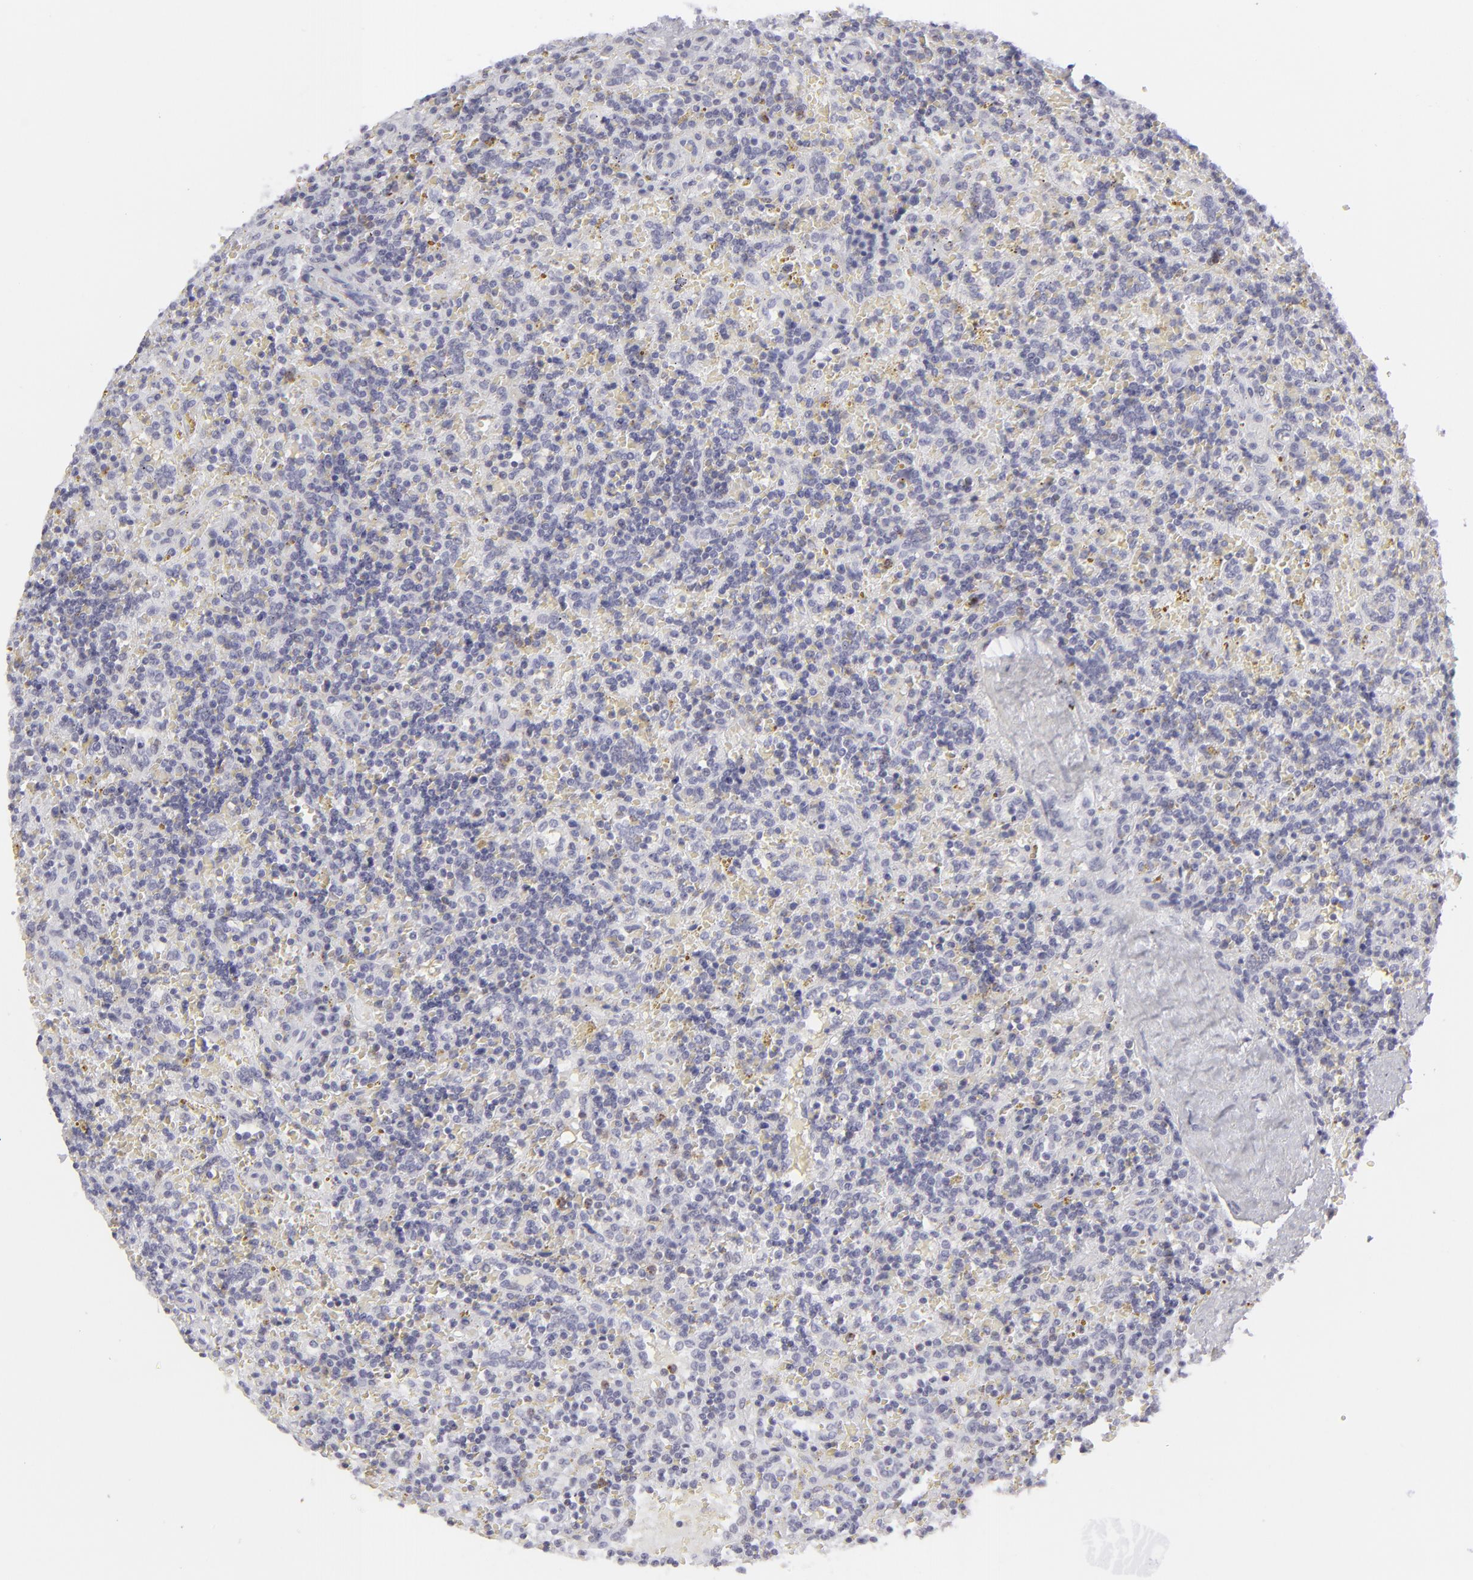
{"staining": {"intensity": "moderate", "quantity": "<25%", "location": "cytoplasmic/membranous"}, "tissue": "lymphoma", "cell_type": "Tumor cells", "image_type": "cancer", "snomed": [{"axis": "morphology", "description": "Malignant lymphoma, non-Hodgkin's type, Low grade"}, {"axis": "topography", "description": "Spleen"}], "caption": "Protein expression analysis of human low-grade malignant lymphoma, non-Hodgkin's type reveals moderate cytoplasmic/membranous expression in approximately <25% of tumor cells.", "gene": "CD7", "patient": {"sex": "male", "age": 67}}